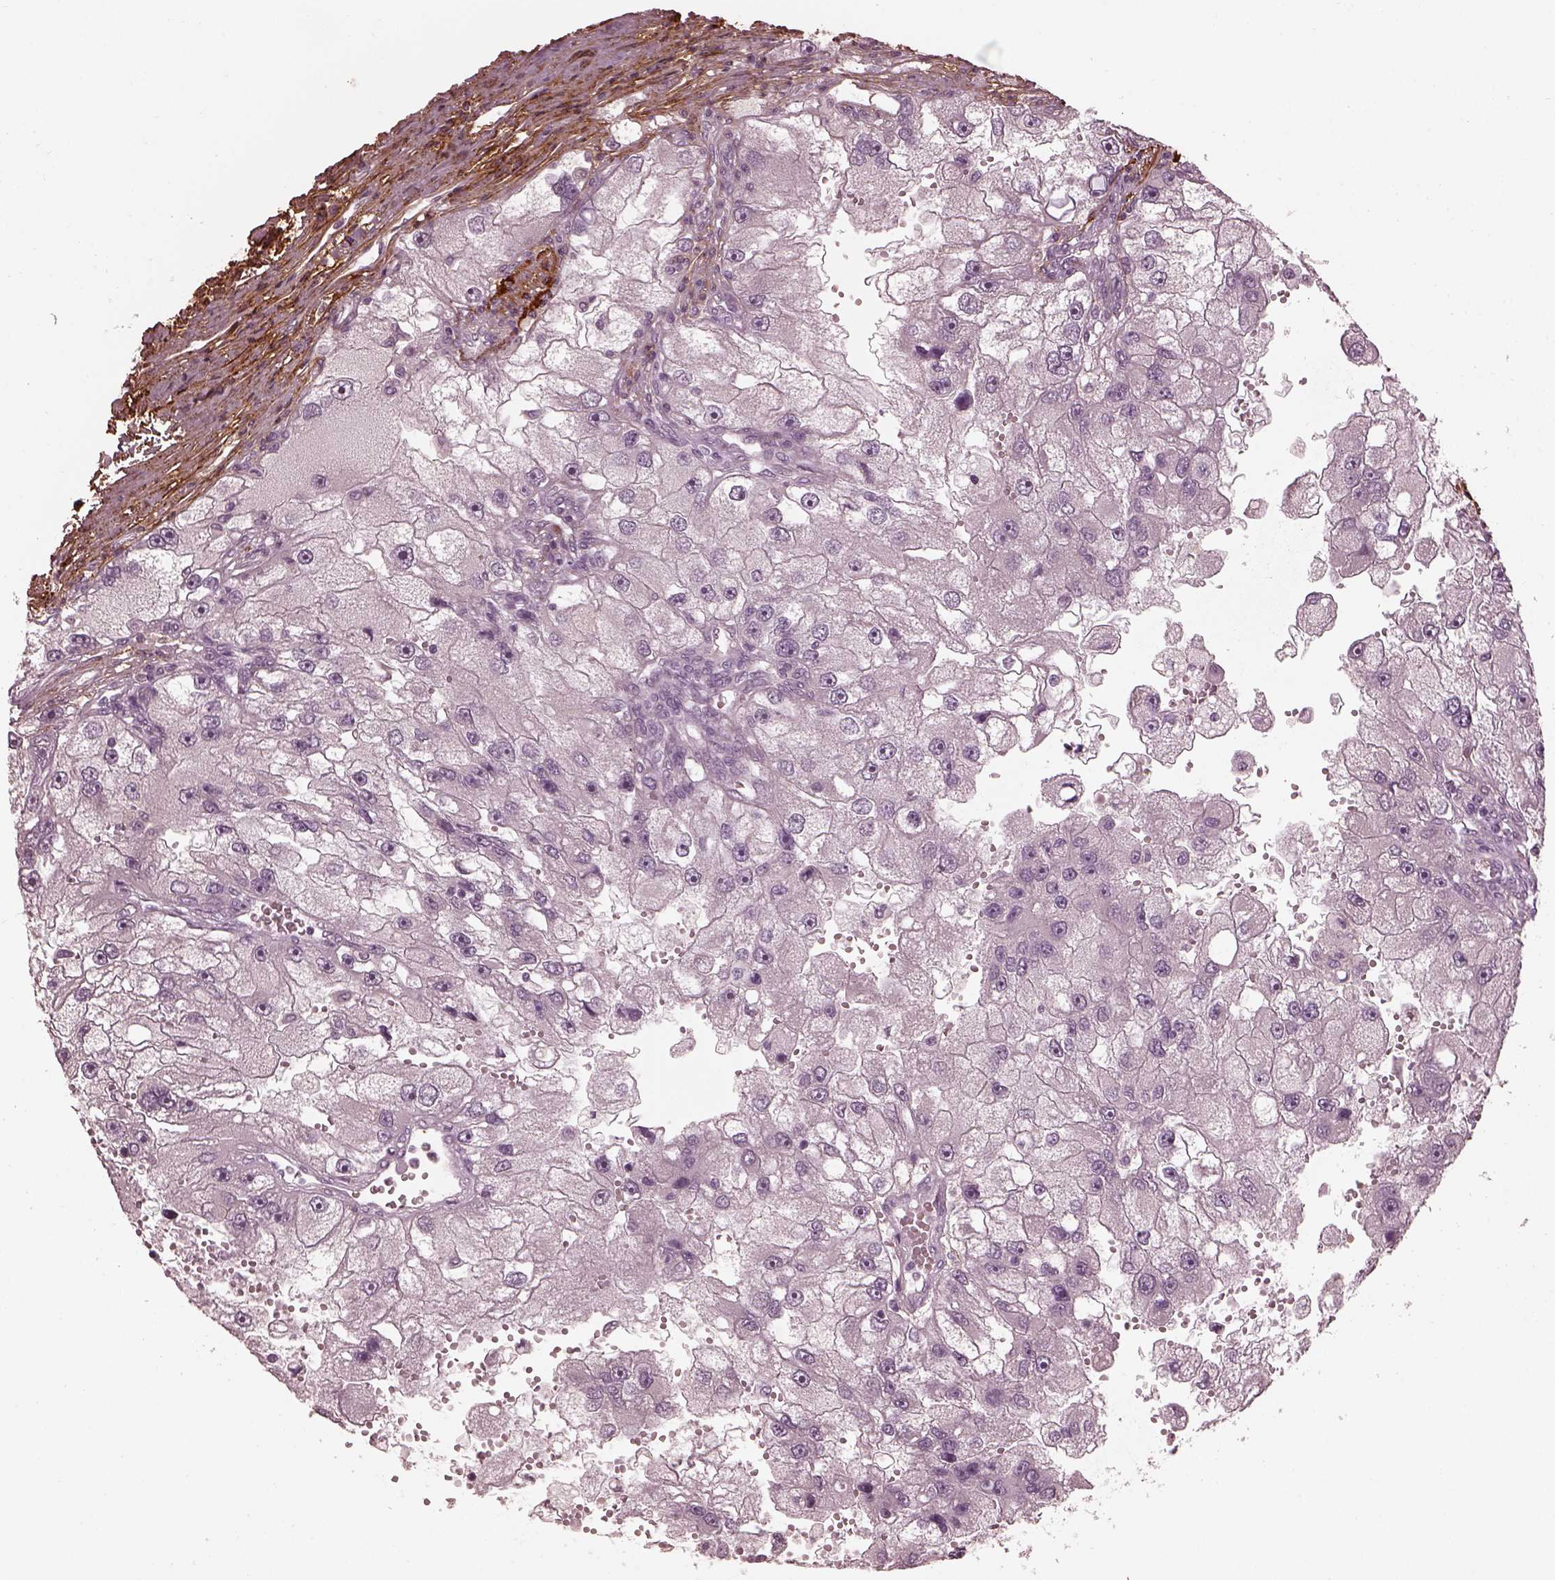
{"staining": {"intensity": "negative", "quantity": "none", "location": "none"}, "tissue": "renal cancer", "cell_type": "Tumor cells", "image_type": "cancer", "snomed": [{"axis": "morphology", "description": "Adenocarcinoma, NOS"}, {"axis": "topography", "description": "Kidney"}], "caption": "Tumor cells are negative for protein expression in human renal adenocarcinoma.", "gene": "EFEMP1", "patient": {"sex": "male", "age": 63}}